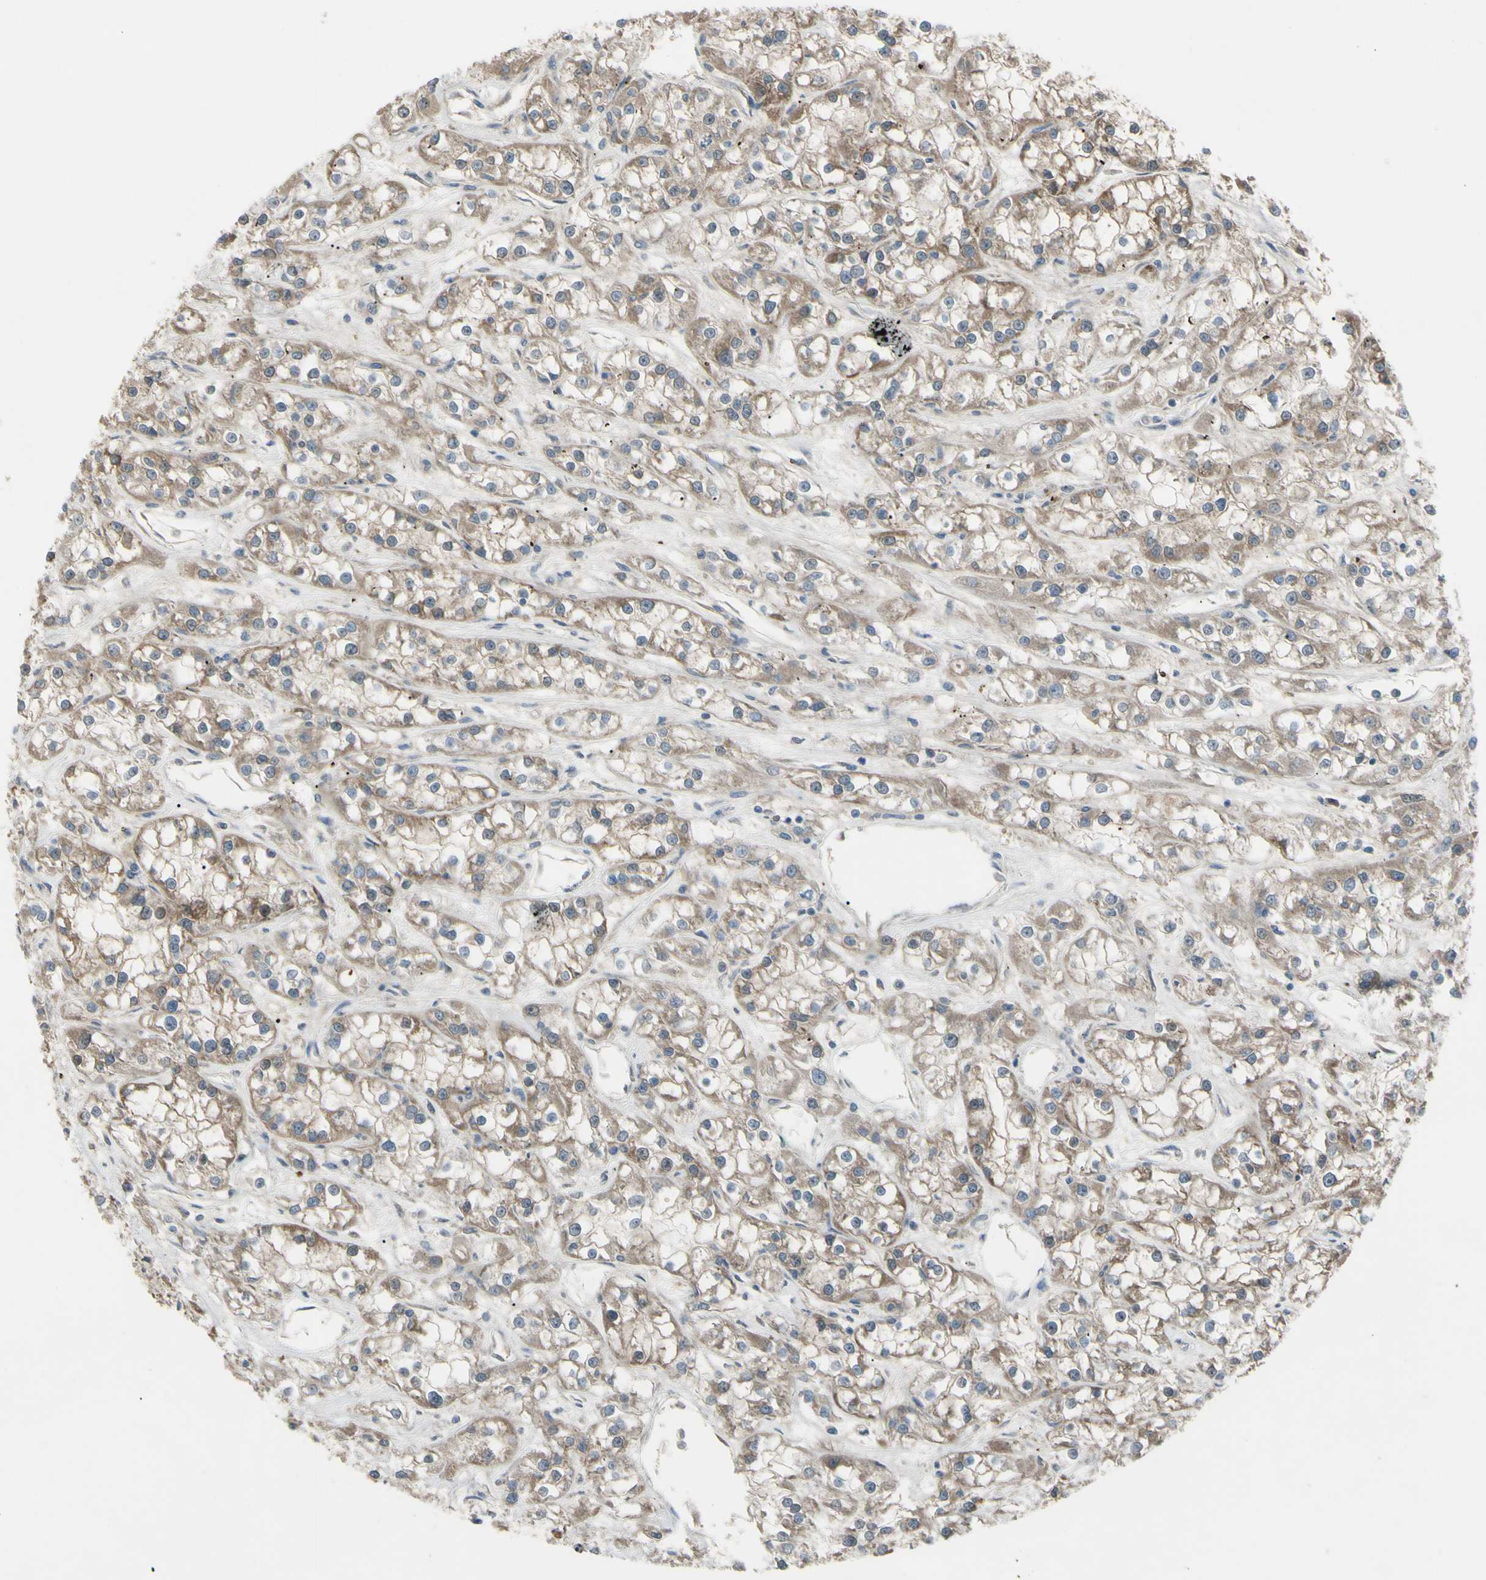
{"staining": {"intensity": "moderate", "quantity": ">75%", "location": "cytoplasmic/membranous"}, "tissue": "renal cancer", "cell_type": "Tumor cells", "image_type": "cancer", "snomed": [{"axis": "morphology", "description": "Adenocarcinoma, NOS"}, {"axis": "topography", "description": "Kidney"}], "caption": "Immunohistochemical staining of renal cancer exhibits medium levels of moderate cytoplasmic/membranous positivity in about >75% of tumor cells. (Brightfield microscopy of DAB IHC at high magnification).", "gene": "AFP", "patient": {"sex": "female", "age": 52}}